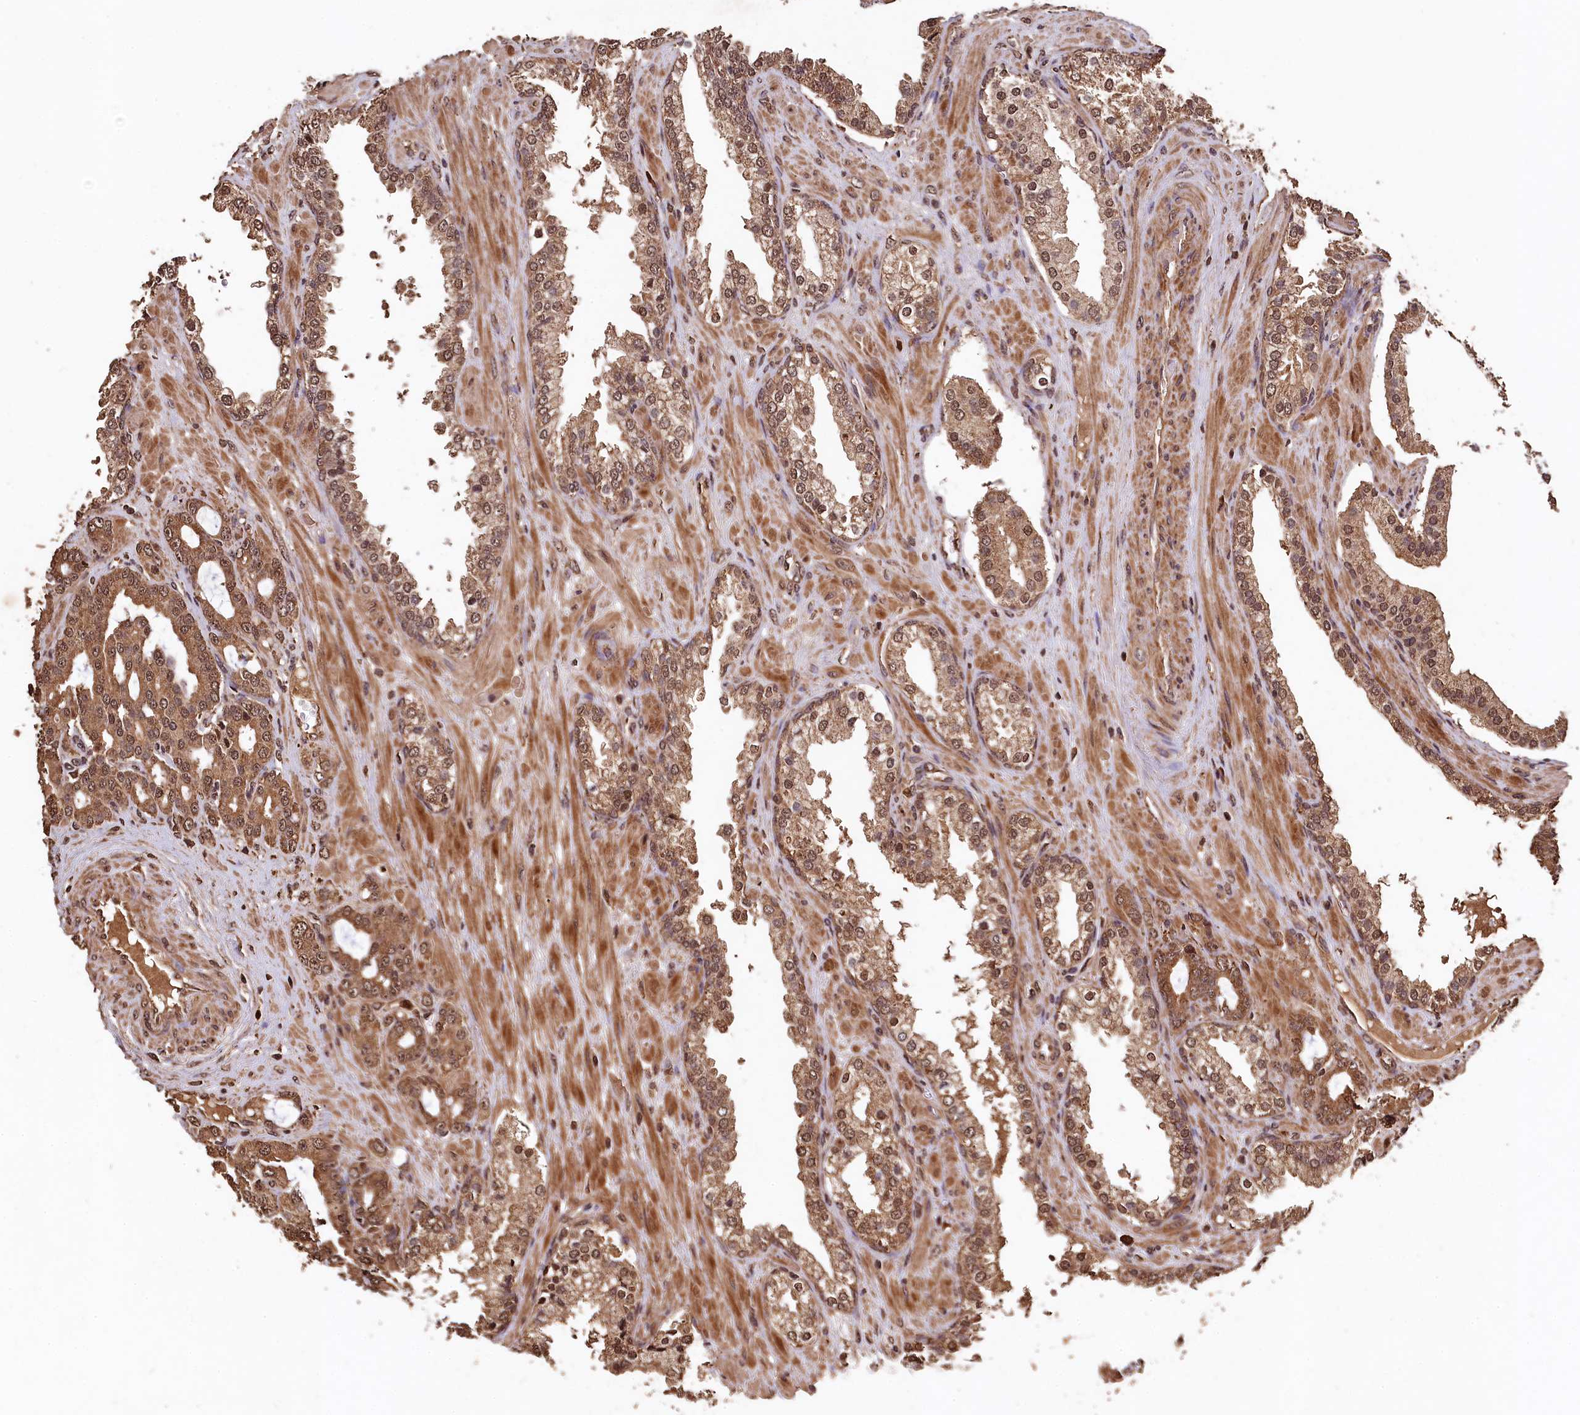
{"staining": {"intensity": "moderate", "quantity": ">75%", "location": "cytoplasmic/membranous,nuclear"}, "tissue": "prostate cancer", "cell_type": "Tumor cells", "image_type": "cancer", "snomed": [{"axis": "morphology", "description": "Adenocarcinoma, High grade"}, {"axis": "topography", "description": "Prostate"}], "caption": "Brown immunohistochemical staining in human adenocarcinoma (high-grade) (prostate) demonstrates moderate cytoplasmic/membranous and nuclear expression in approximately >75% of tumor cells.", "gene": "CEP57L1", "patient": {"sex": "male", "age": 72}}